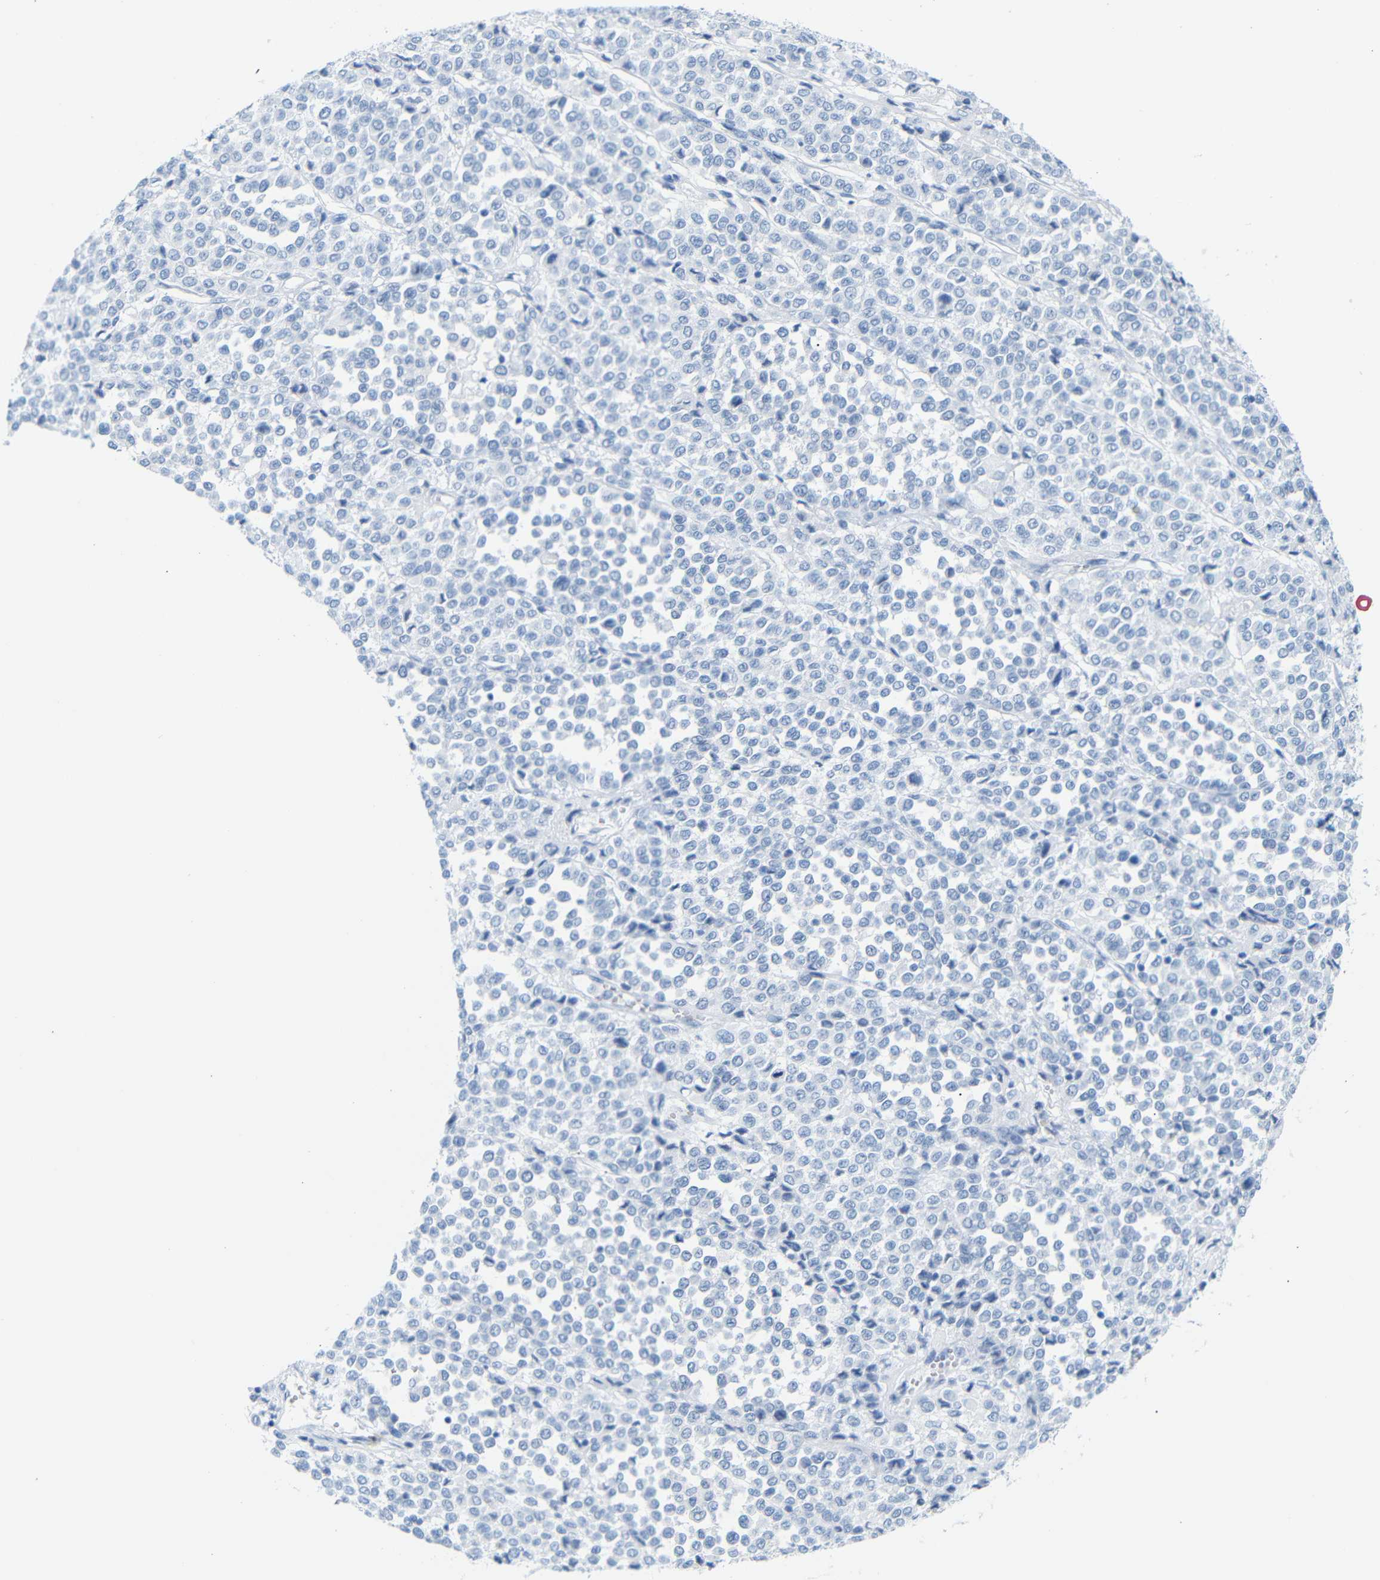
{"staining": {"intensity": "negative", "quantity": "none", "location": "none"}, "tissue": "melanoma", "cell_type": "Tumor cells", "image_type": "cancer", "snomed": [{"axis": "morphology", "description": "Malignant melanoma, Metastatic site"}, {"axis": "topography", "description": "Pancreas"}], "caption": "Immunohistochemistry micrograph of malignant melanoma (metastatic site) stained for a protein (brown), which reveals no positivity in tumor cells.", "gene": "DYNAP", "patient": {"sex": "female", "age": 30}}